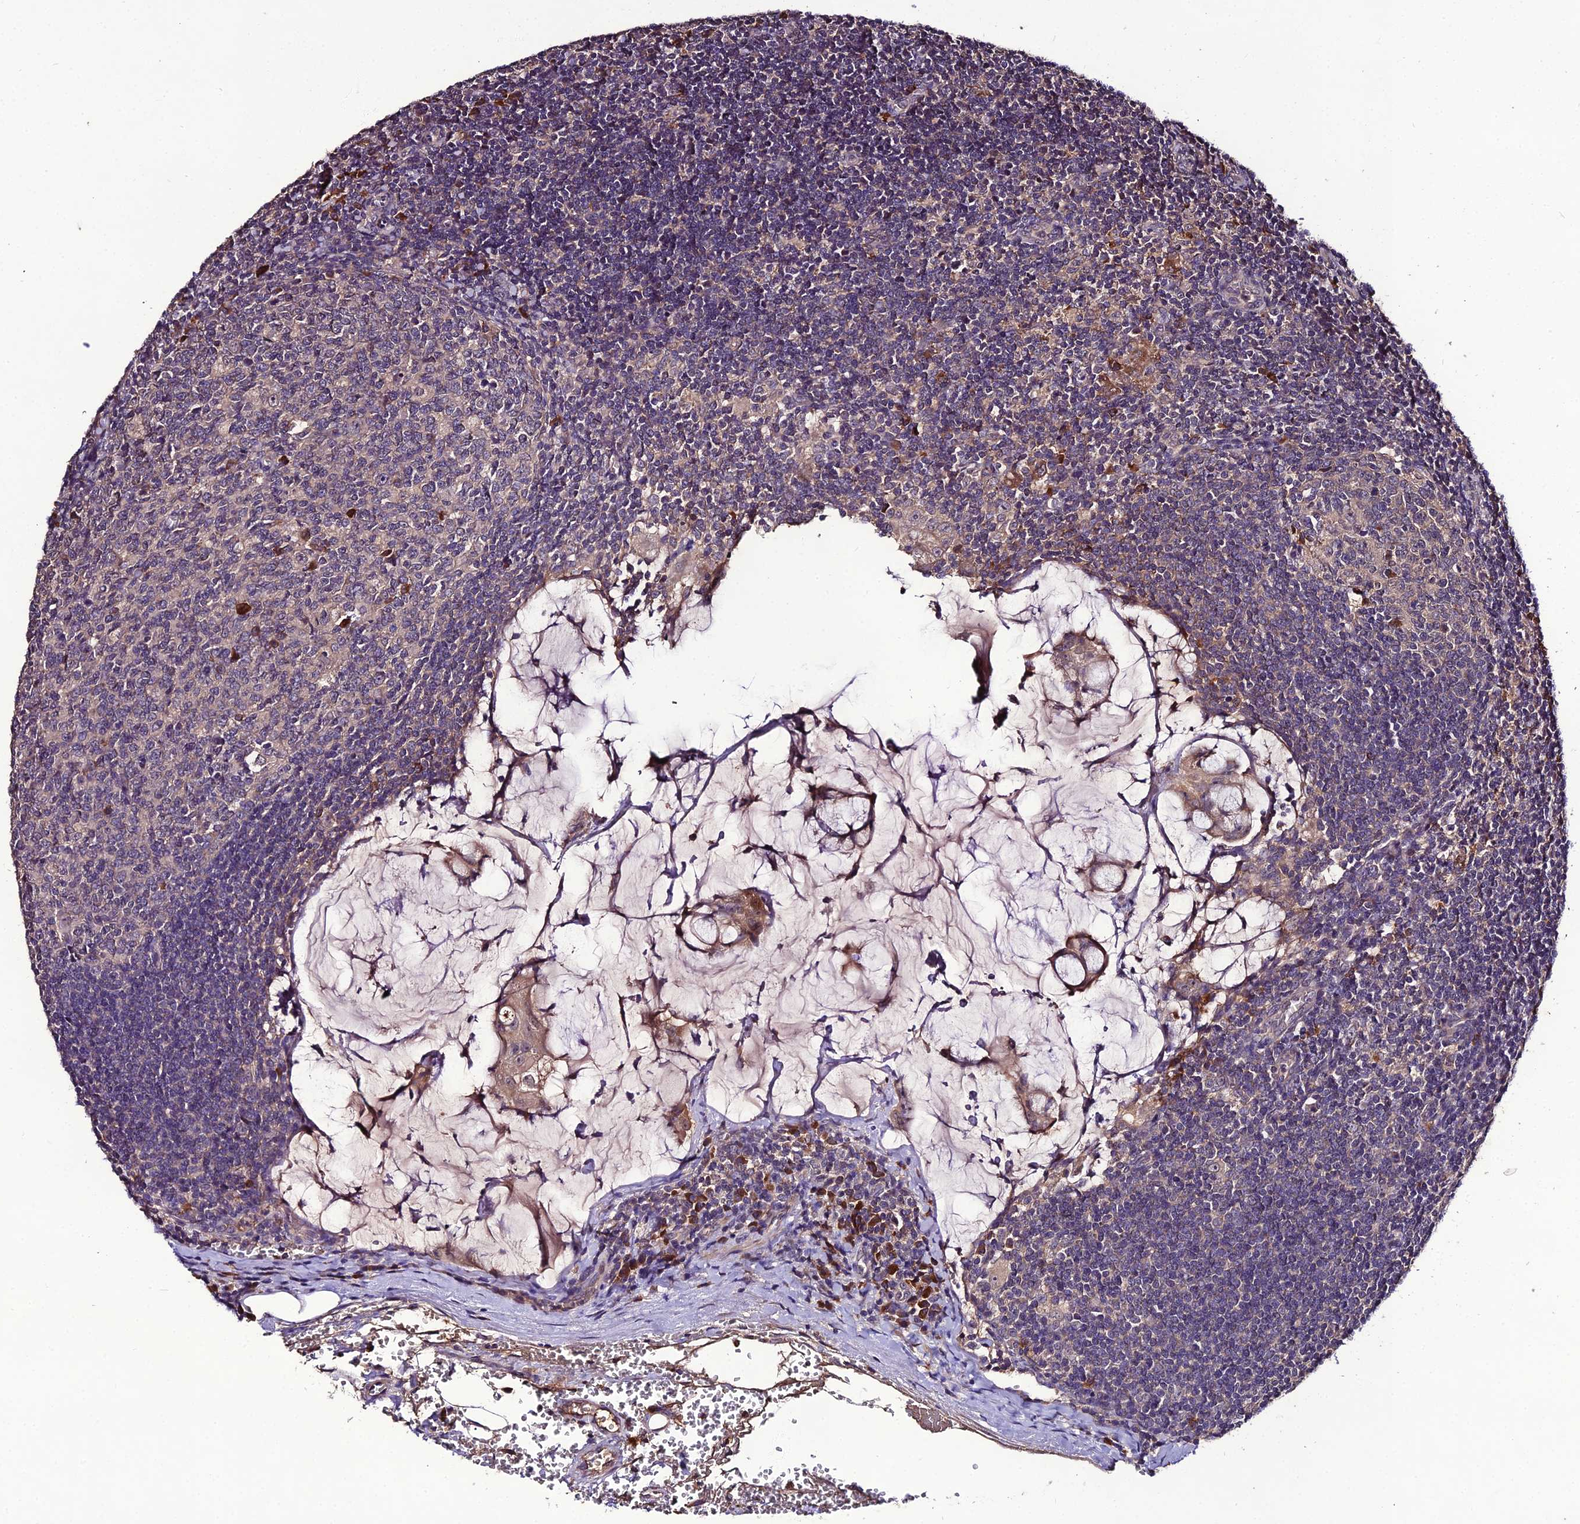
{"staining": {"intensity": "negative", "quantity": "none", "location": "none"}, "tissue": "lymph node", "cell_type": "Germinal center cells", "image_type": "normal", "snomed": [{"axis": "morphology", "description": "Normal tissue, NOS"}, {"axis": "topography", "description": "Lymph node"}], "caption": "Lymph node stained for a protein using immunohistochemistry (IHC) demonstrates no staining germinal center cells.", "gene": "KCTD16", "patient": {"sex": "female", "age": 73}}